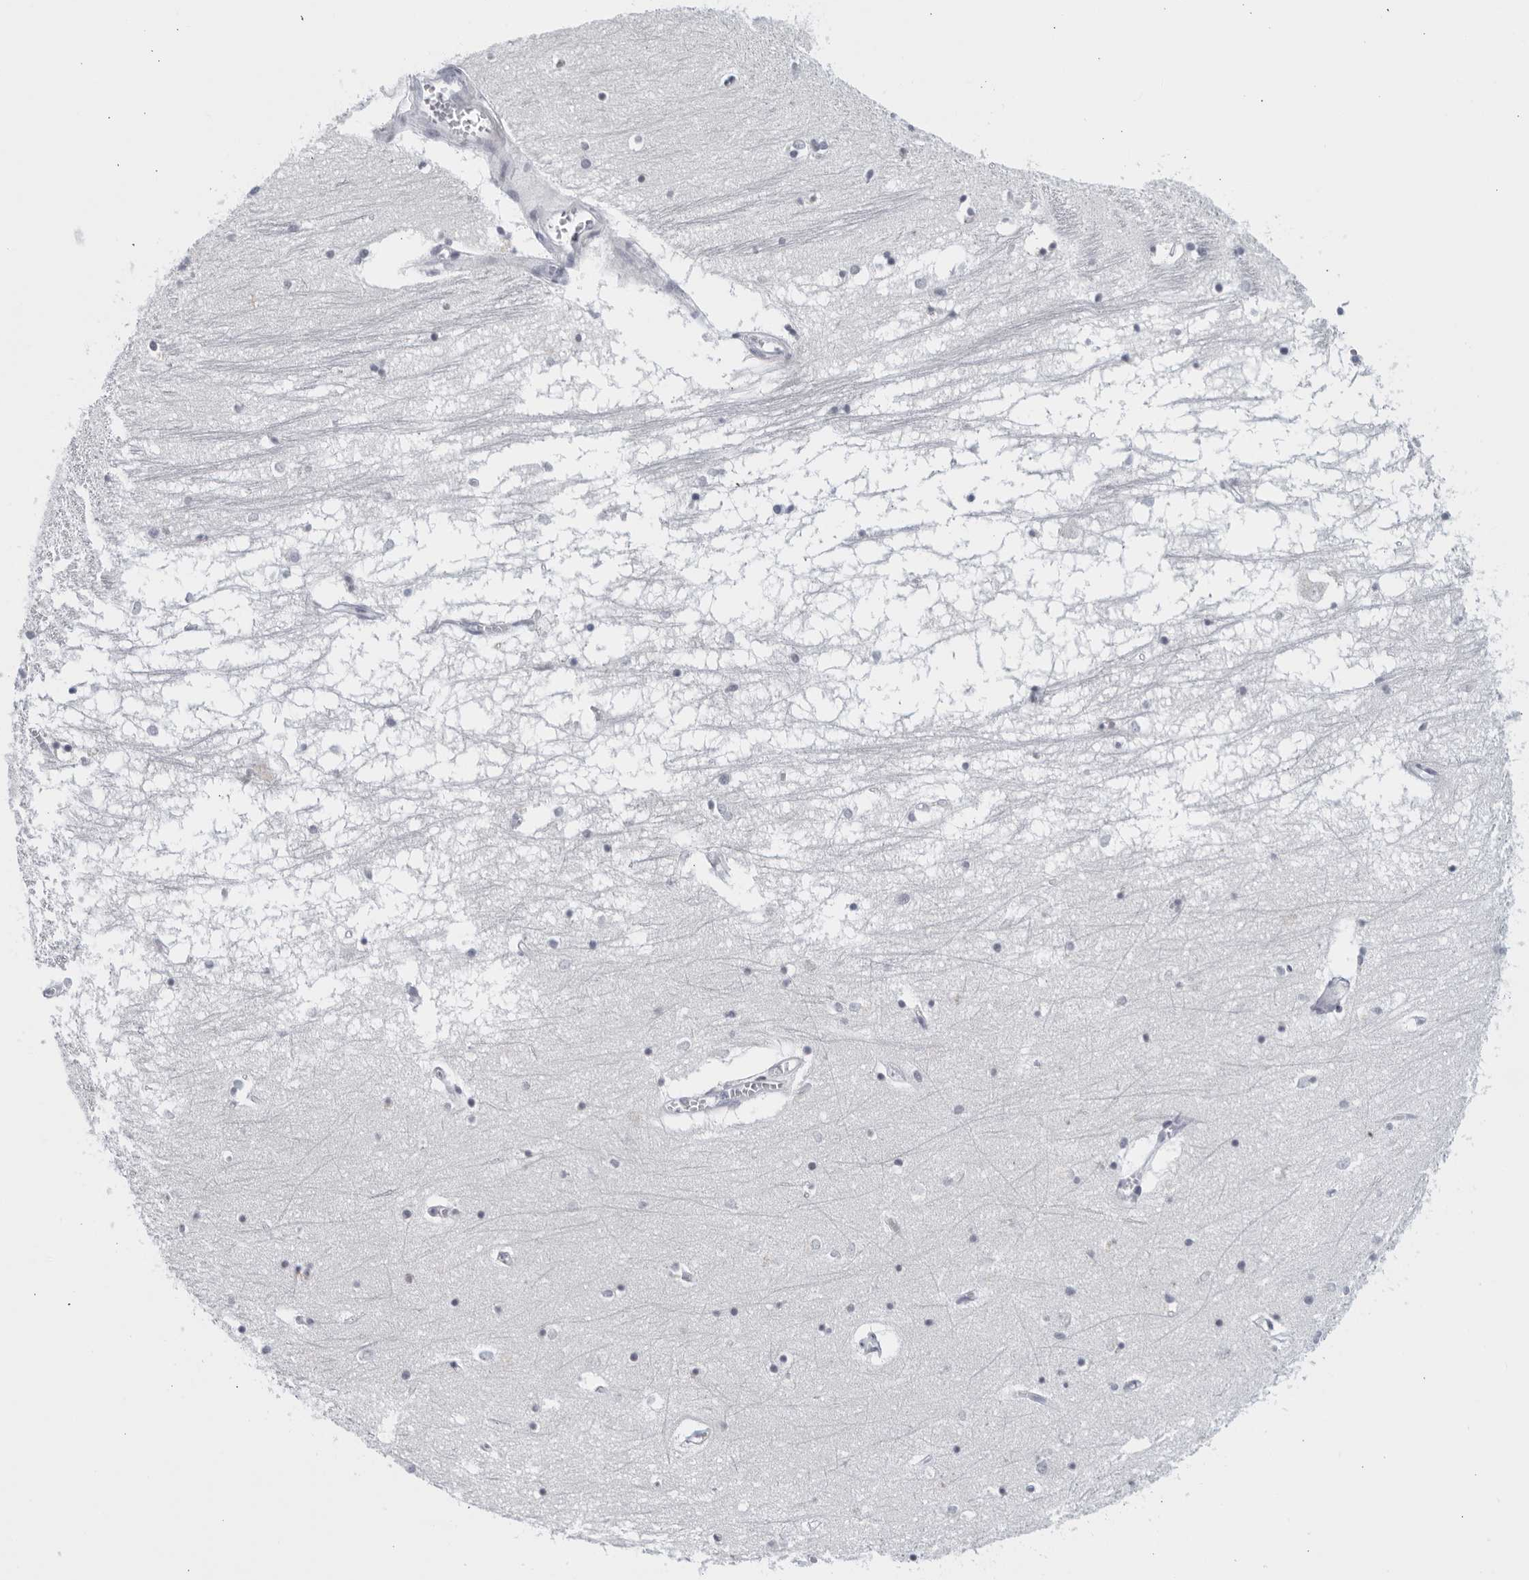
{"staining": {"intensity": "negative", "quantity": "none", "location": "none"}, "tissue": "hippocampus", "cell_type": "Glial cells", "image_type": "normal", "snomed": [{"axis": "morphology", "description": "Normal tissue, NOS"}, {"axis": "topography", "description": "Hippocampus"}], "caption": "This is an immunohistochemistry image of benign human hippocampus. There is no expression in glial cells.", "gene": "MATN1", "patient": {"sex": "male", "age": 70}}